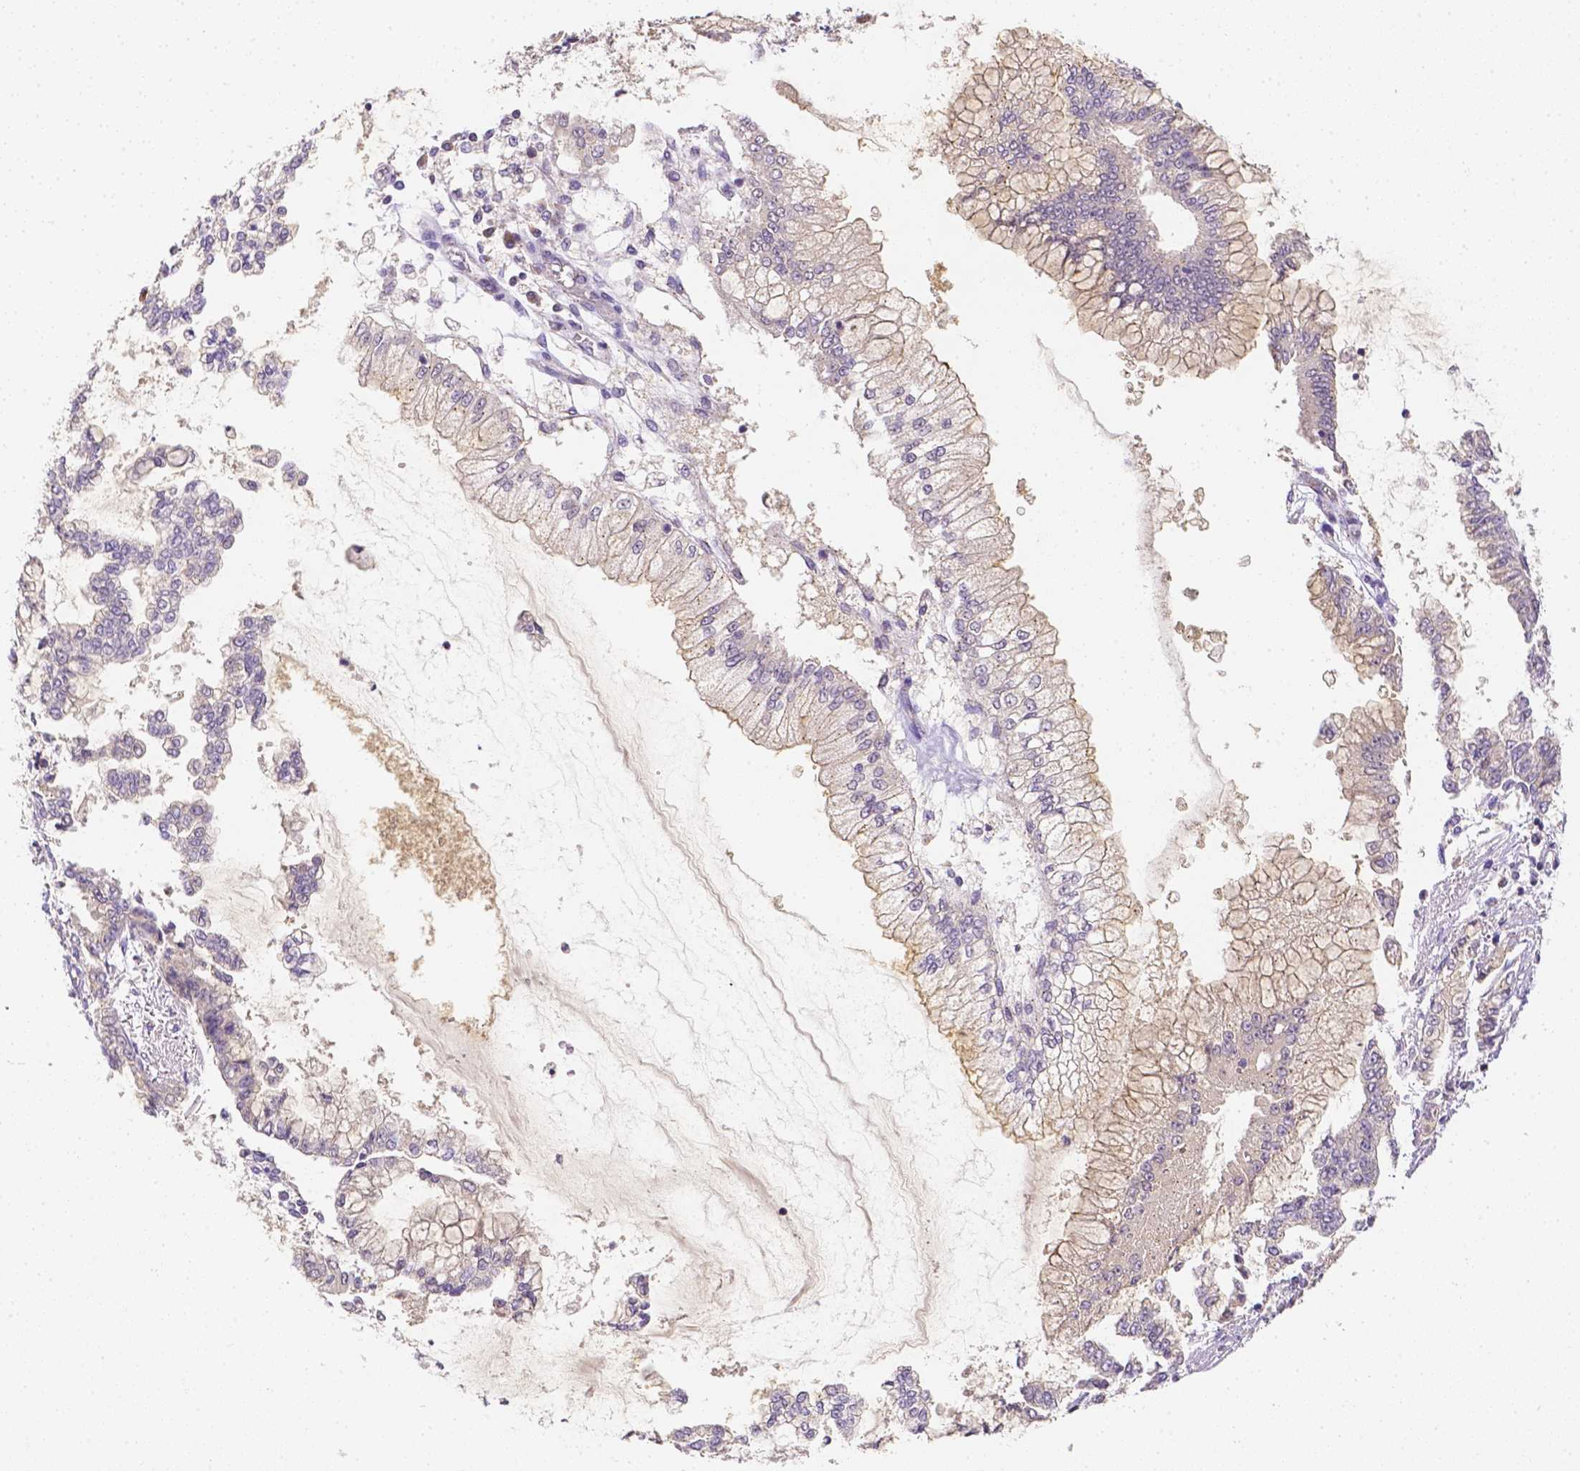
{"staining": {"intensity": "negative", "quantity": "none", "location": "none"}, "tissue": "stomach cancer", "cell_type": "Tumor cells", "image_type": "cancer", "snomed": [{"axis": "morphology", "description": "Adenocarcinoma, NOS"}, {"axis": "topography", "description": "Stomach, upper"}], "caption": "Immunohistochemistry (IHC) histopathology image of human stomach adenocarcinoma stained for a protein (brown), which demonstrates no staining in tumor cells.", "gene": "C10orf67", "patient": {"sex": "female", "age": 74}}